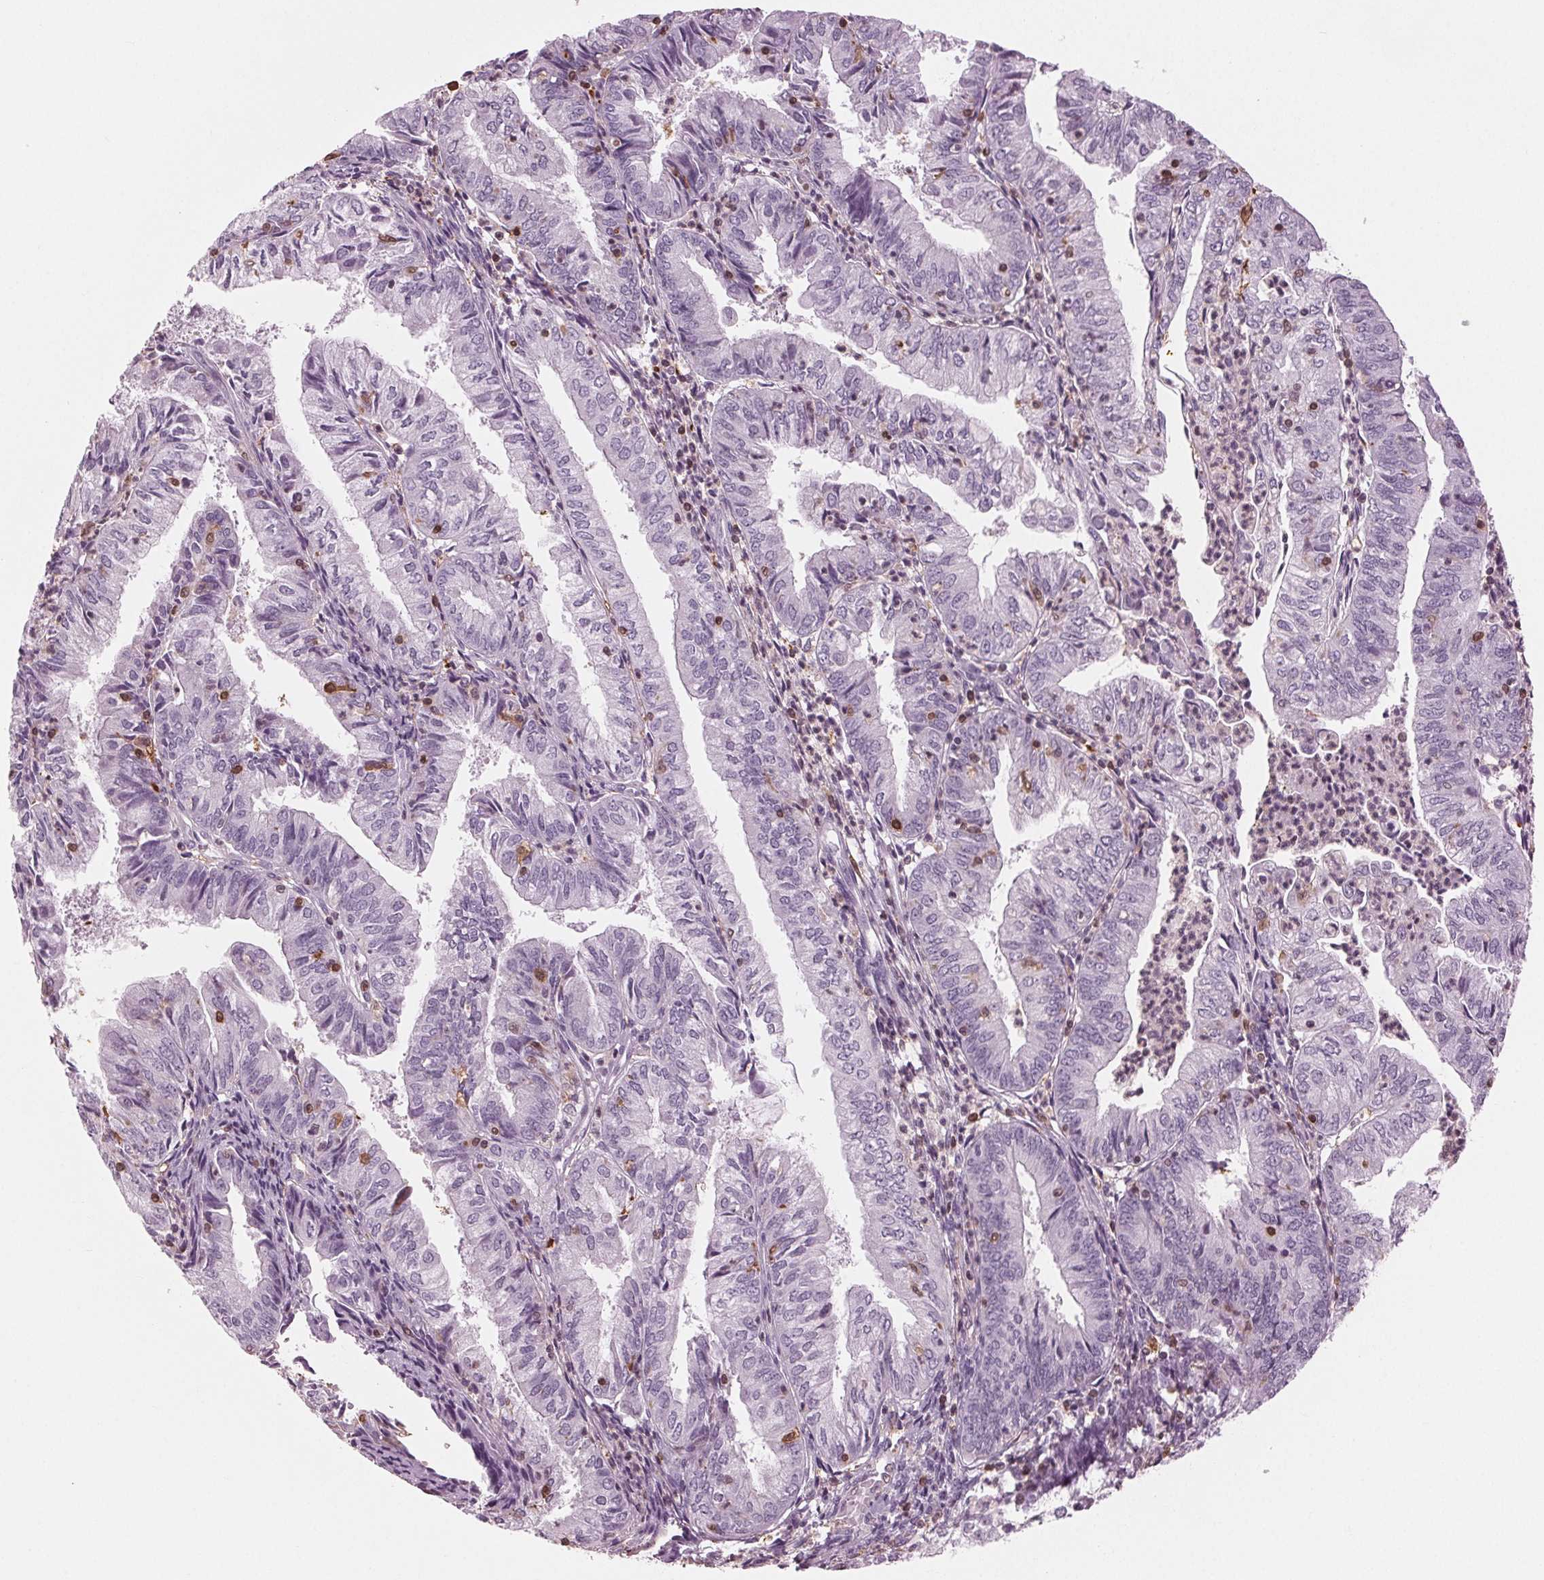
{"staining": {"intensity": "negative", "quantity": "none", "location": "none"}, "tissue": "endometrial cancer", "cell_type": "Tumor cells", "image_type": "cancer", "snomed": [{"axis": "morphology", "description": "Adenocarcinoma, NOS"}, {"axis": "topography", "description": "Endometrium"}], "caption": "Human endometrial cancer stained for a protein using IHC displays no staining in tumor cells.", "gene": "BTLA", "patient": {"sex": "female", "age": 55}}